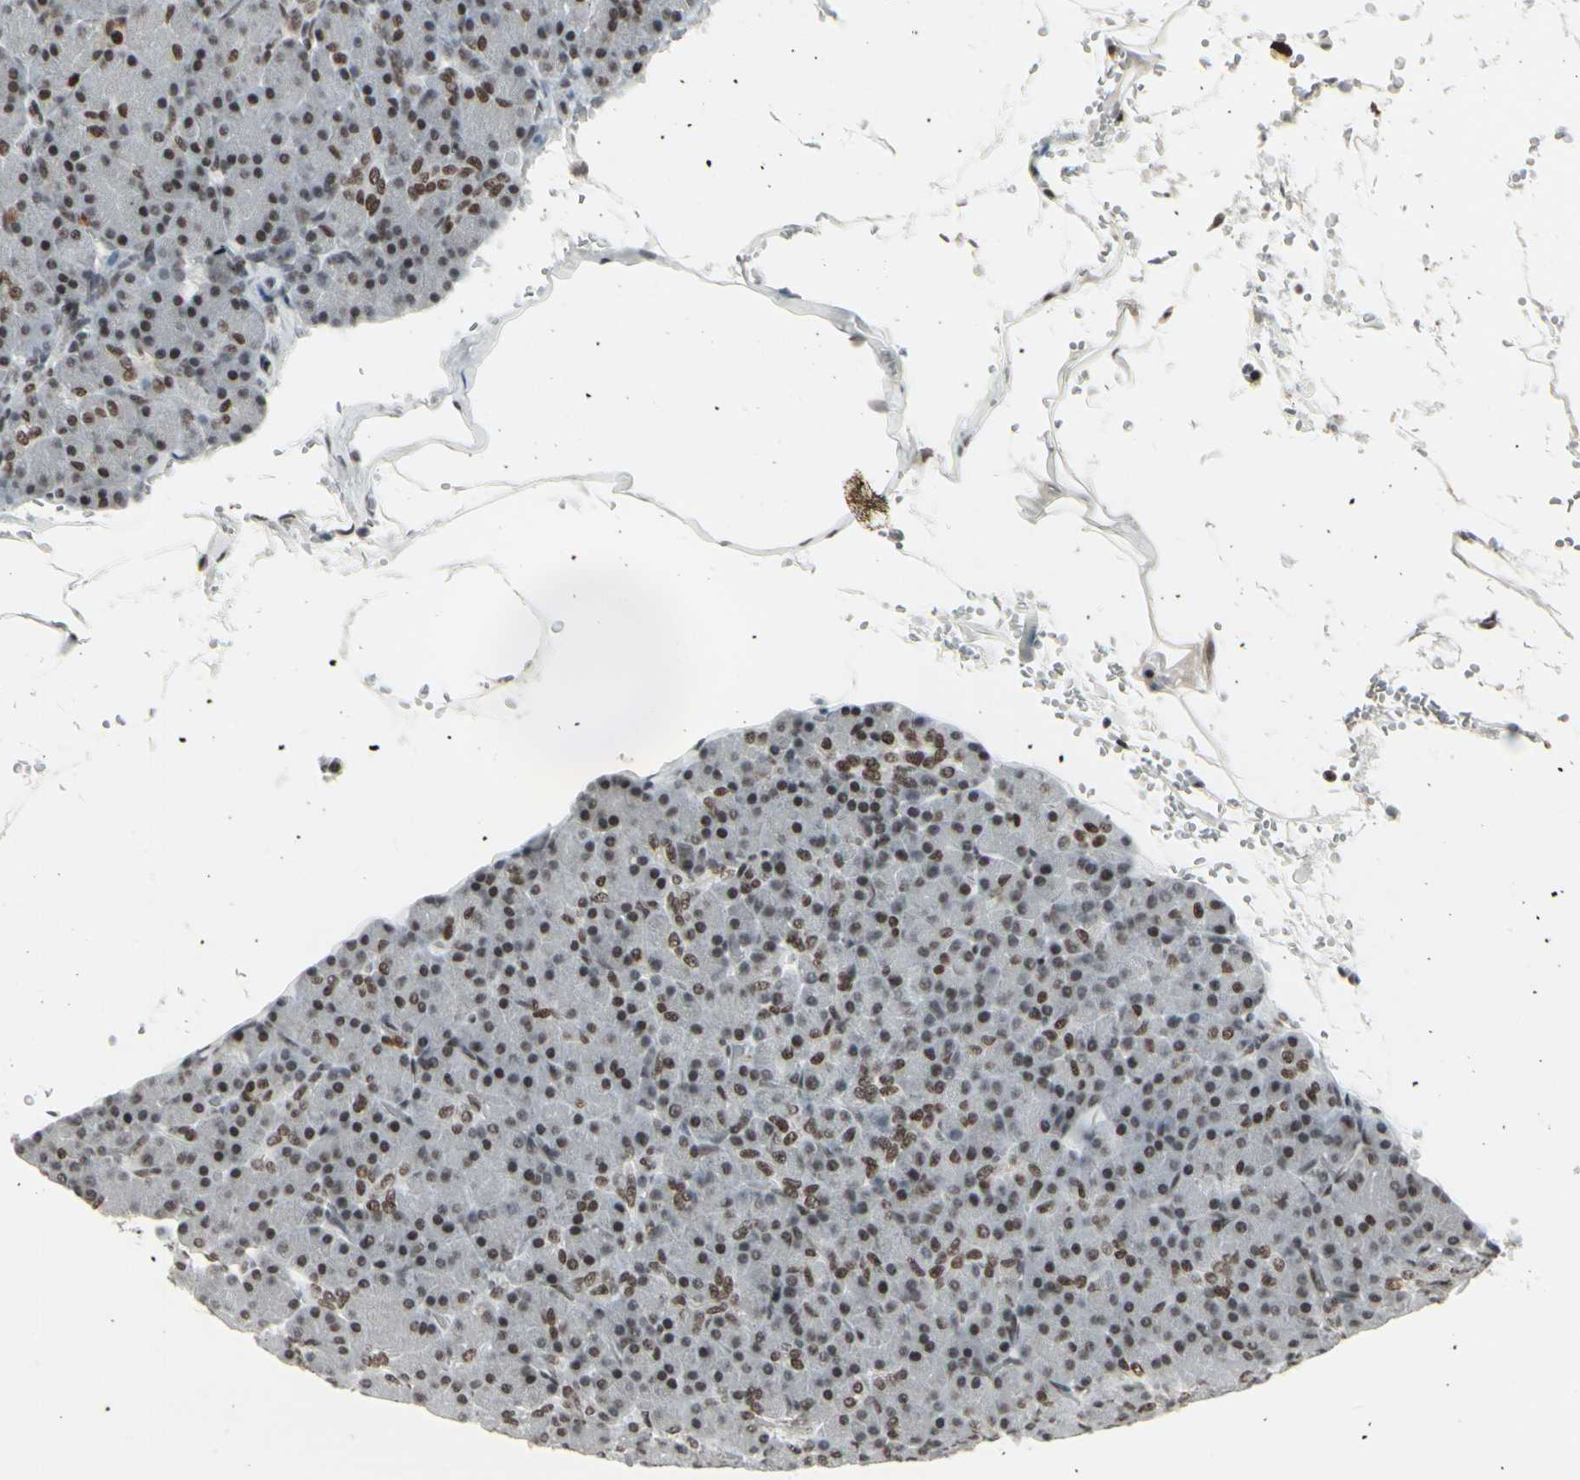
{"staining": {"intensity": "strong", "quantity": ">75%", "location": "nuclear"}, "tissue": "pancreas", "cell_type": "Exocrine glandular cells", "image_type": "normal", "snomed": [{"axis": "morphology", "description": "Normal tissue, NOS"}, {"axis": "topography", "description": "Pancreas"}], "caption": "About >75% of exocrine glandular cells in benign human pancreas exhibit strong nuclear protein positivity as visualized by brown immunohistochemical staining.", "gene": "HMG20A", "patient": {"sex": "female", "age": 43}}